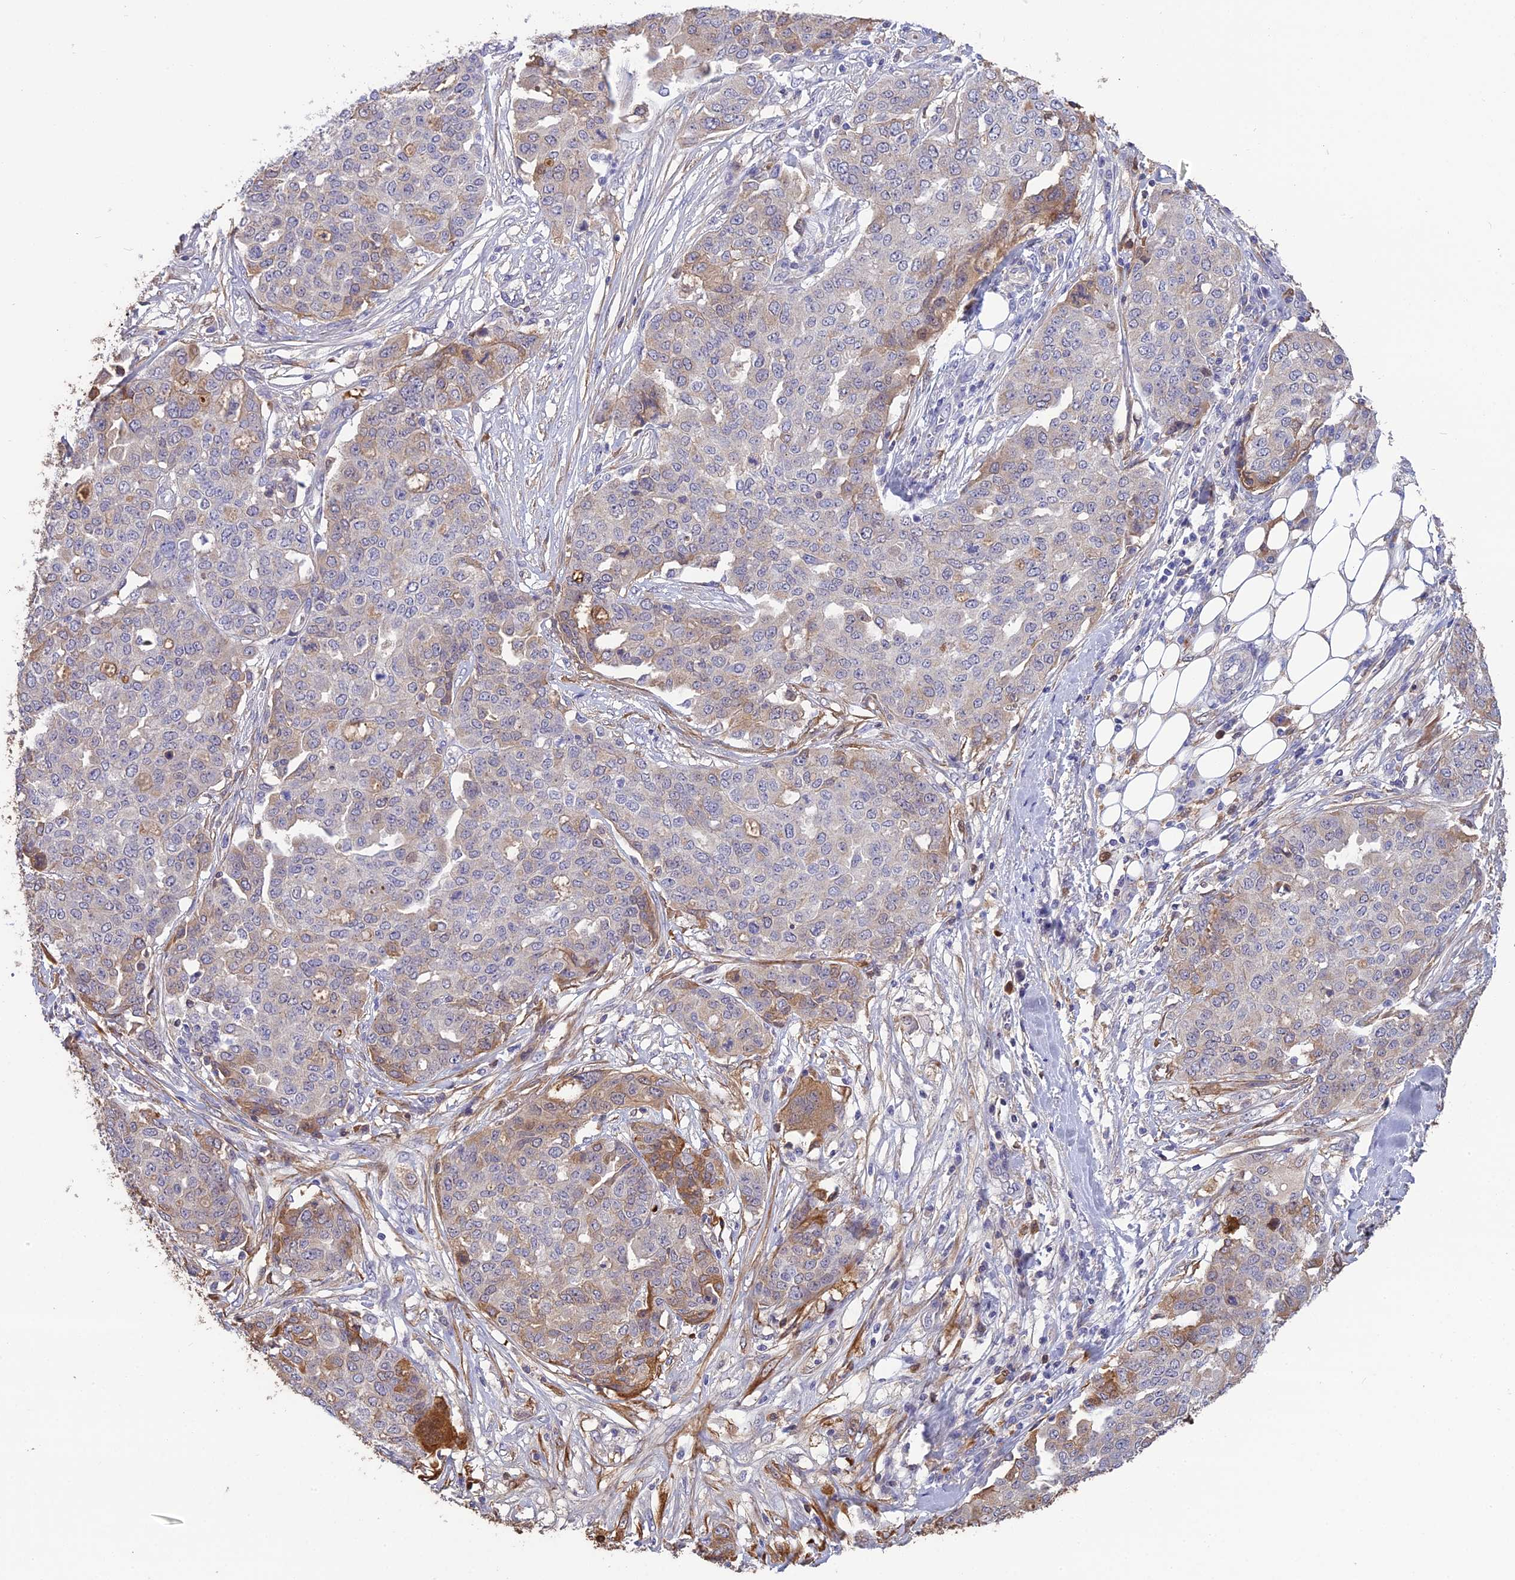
{"staining": {"intensity": "moderate", "quantity": "<25%", "location": "cytoplasmic/membranous"}, "tissue": "ovarian cancer", "cell_type": "Tumor cells", "image_type": "cancer", "snomed": [{"axis": "morphology", "description": "Cystadenocarcinoma, serous, NOS"}, {"axis": "topography", "description": "Soft tissue"}, {"axis": "topography", "description": "Ovary"}], "caption": "Protein staining displays moderate cytoplasmic/membranous positivity in approximately <25% of tumor cells in ovarian cancer (serous cystadenocarcinoma).", "gene": "PZP", "patient": {"sex": "female", "age": 57}}